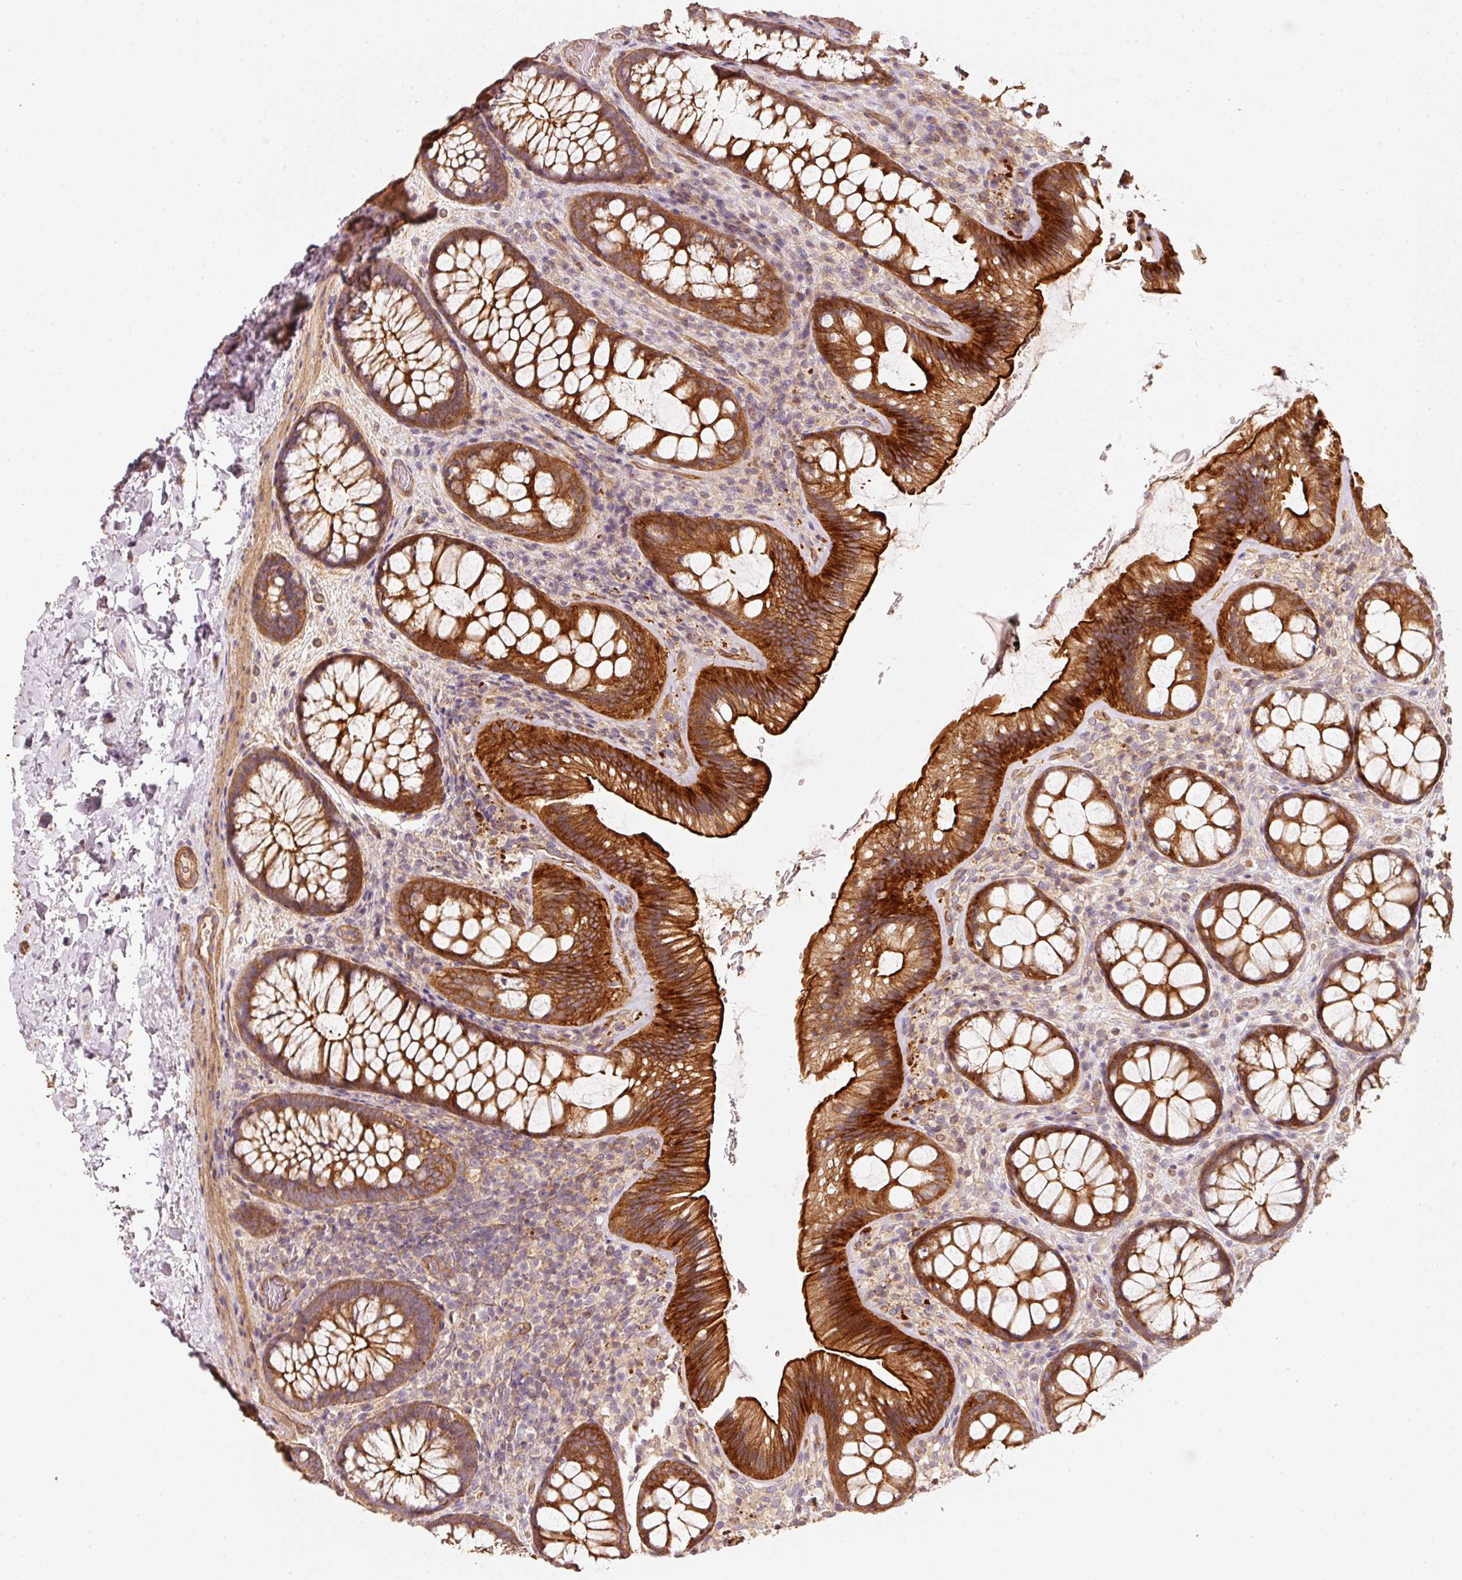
{"staining": {"intensity": "weak", "quantity": ">75%", "location": "cytoplasmic/membranous"}, "tissue": "colon", "cell_type": "Endothelial cells", "image_type": "normal", "snomed": [{"axis": "morphology", "description": "Normal tissue, NOS"}, {"axis": "topography", "description": "Colon"}], "caption": "The image exhibits staining of normal colon, revealing weak cytoplasmic/membranous protein staining (brown color) within endothelial cells. Nuclei are stained in blue.", "gene": "CEP95", "patient": {"sex": "male", "age": 46}}